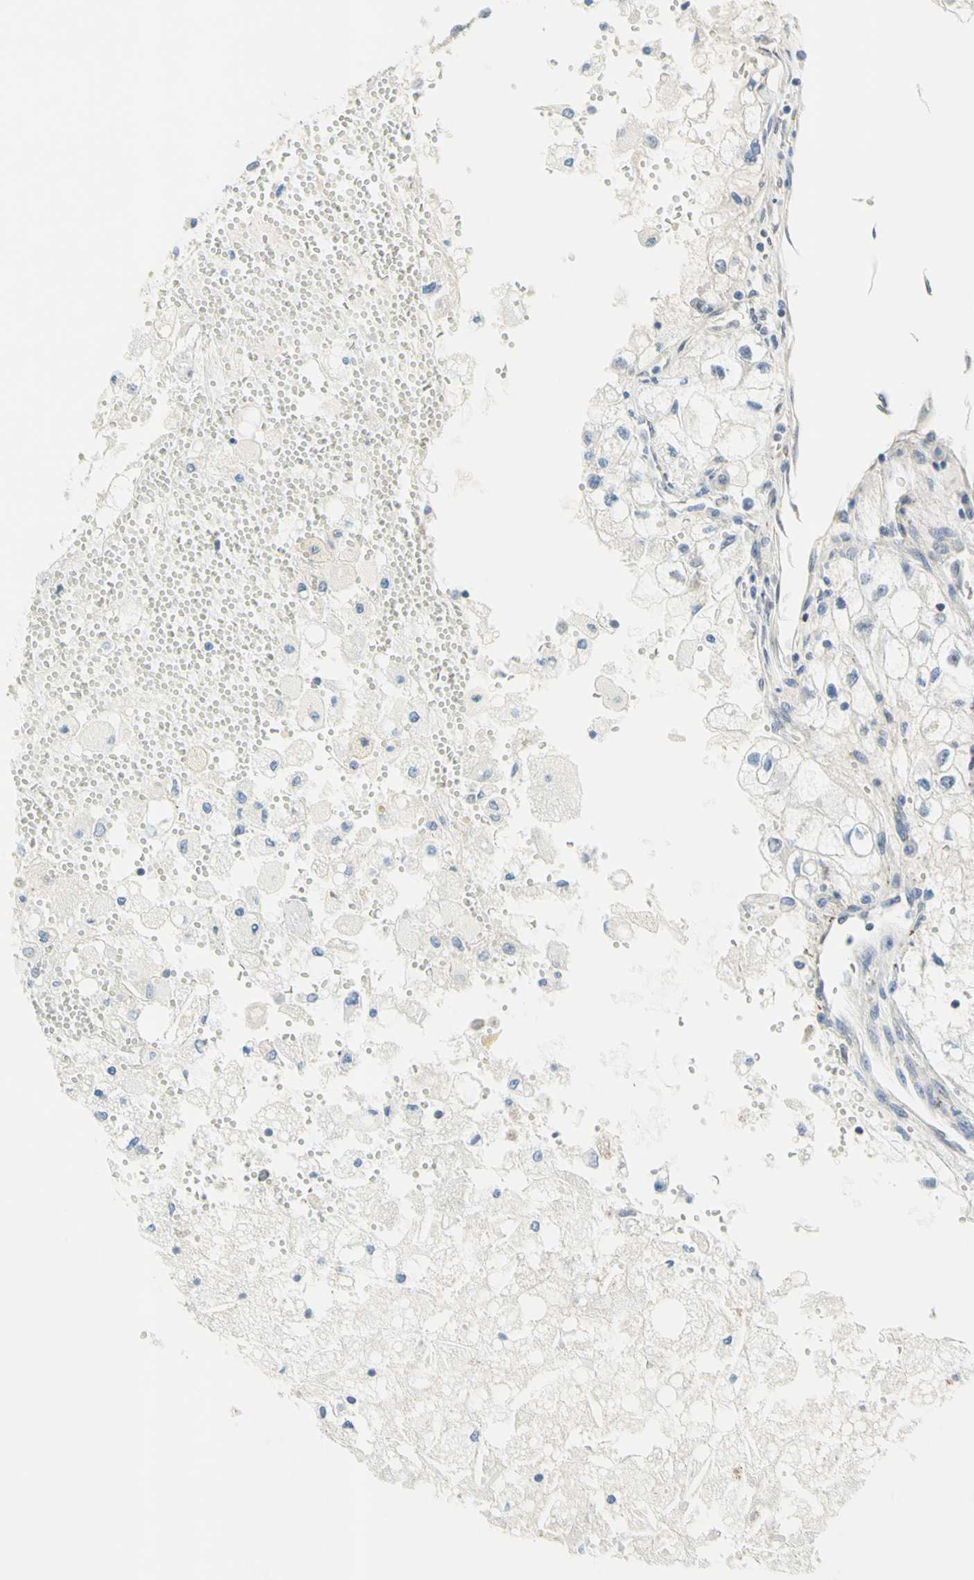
{"staining": {"intensity": "negative", "quantity": "none", "location": "none"}, "tissue": "renal cancer", "cell_type": "Tumor cells", "image_type": "cancer", "snomed": [{"axis": "morphology", "description": "Adenocarcinoma, NOS"}, {"axis": "topography", "description": "Kidney"}], "caption": "IHC histopathology image of neoplastic tissue: renal cancer (adenocarcinoma) stained with DAB (3,3'-diaminobenzidine) reveals no significant protein staining in tumor cells.", "gene": "TRAF2", "patient": {"sex": "female", "age": 70}}